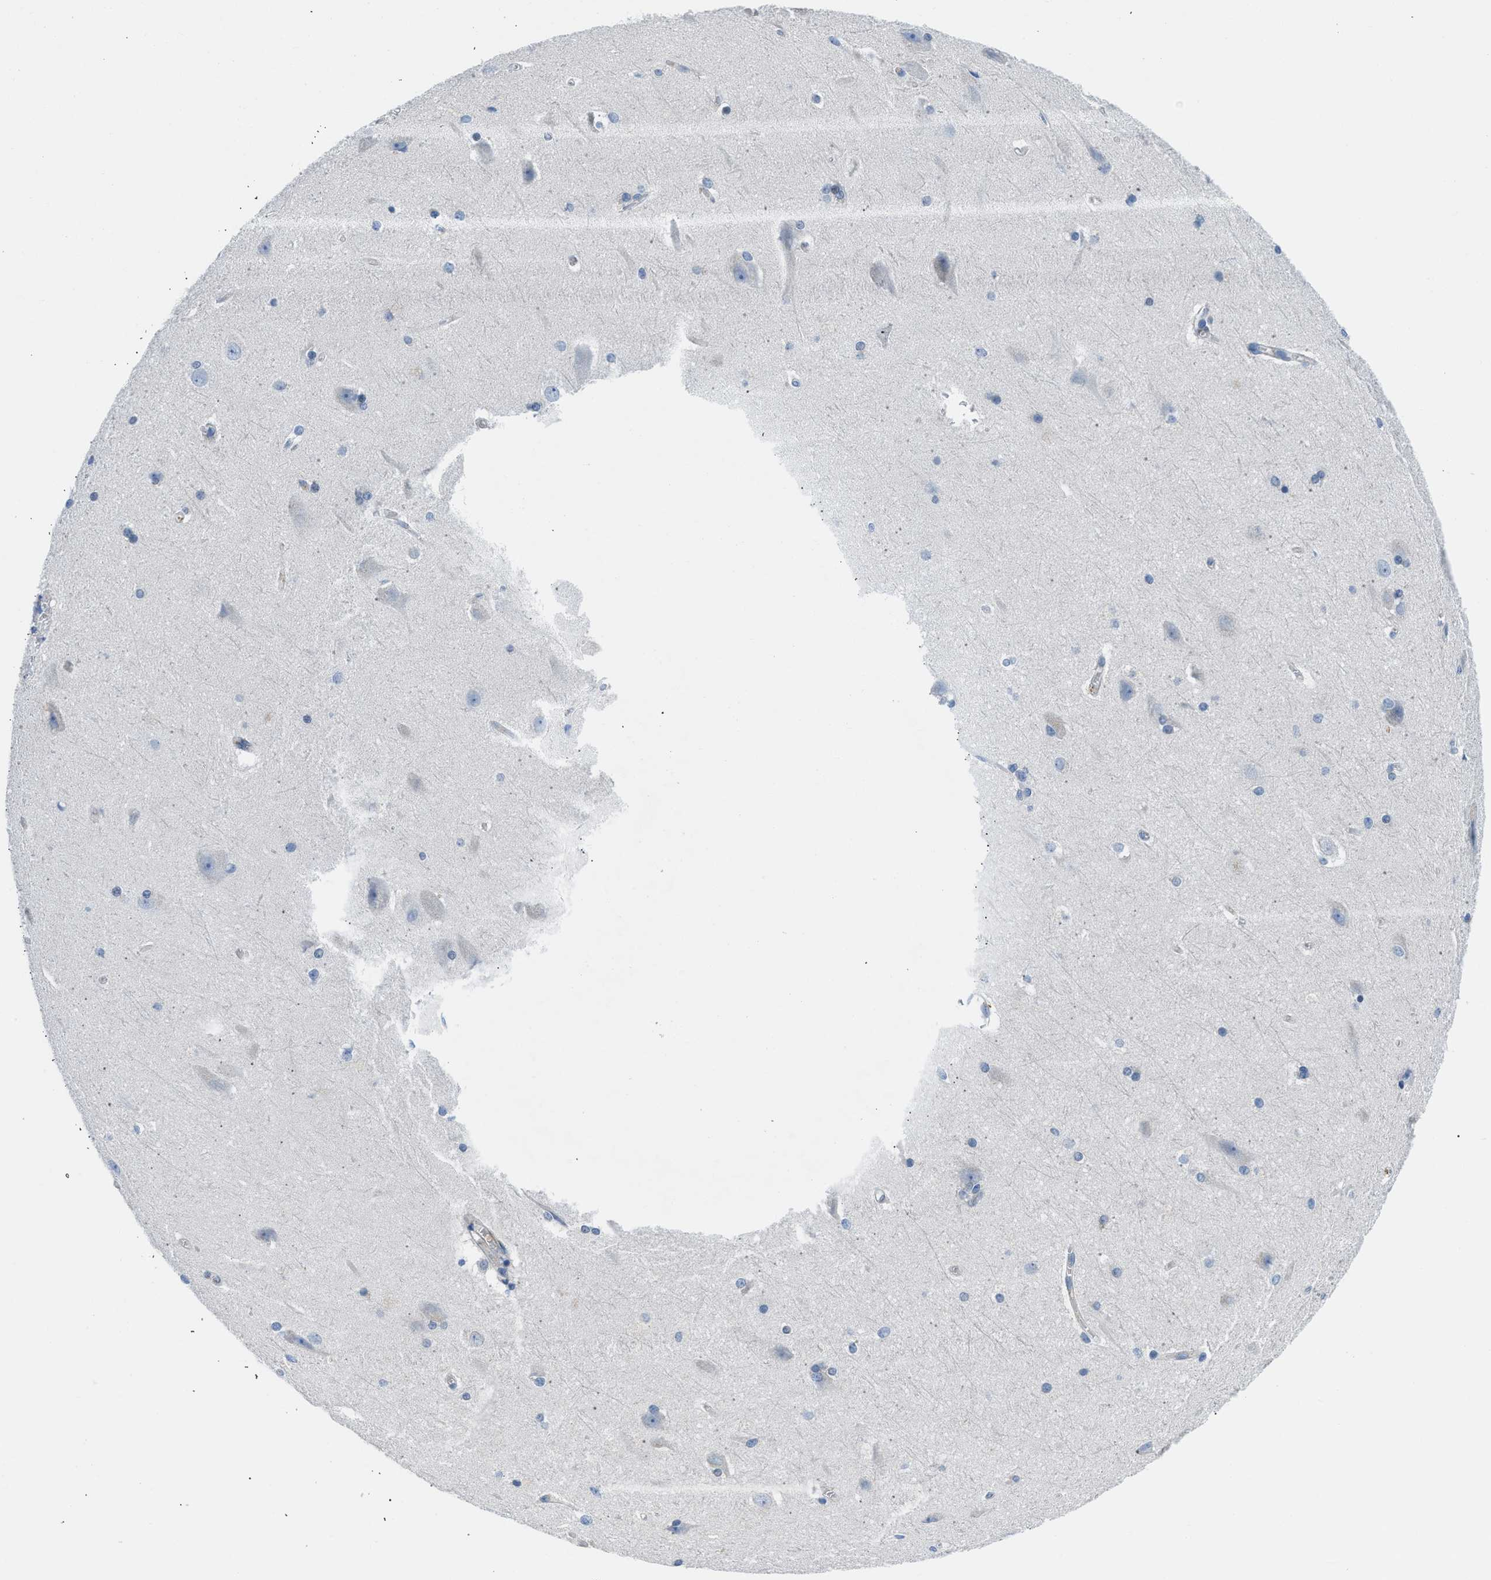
{"staining": {"intensity": "negative", "quantity": "none", "location": "none"}, "tissue": "cerebral cortex", "cell_type": "Endothelial cells", "image_type": "normal", "snomed": [{"axis": "morphology", "description": "Normal tissue, NOS"}, {"axis": "topography", "description": "Cerebral cortex"}, {"axis": "topography", "description": "Hippocampus"}], "caption": "Histopathology image shows no significant protein expression in endothelial cells of normal cerebral cortex.", "gene": "BNC2", "patient": {"sex": "female", "age": 19}}